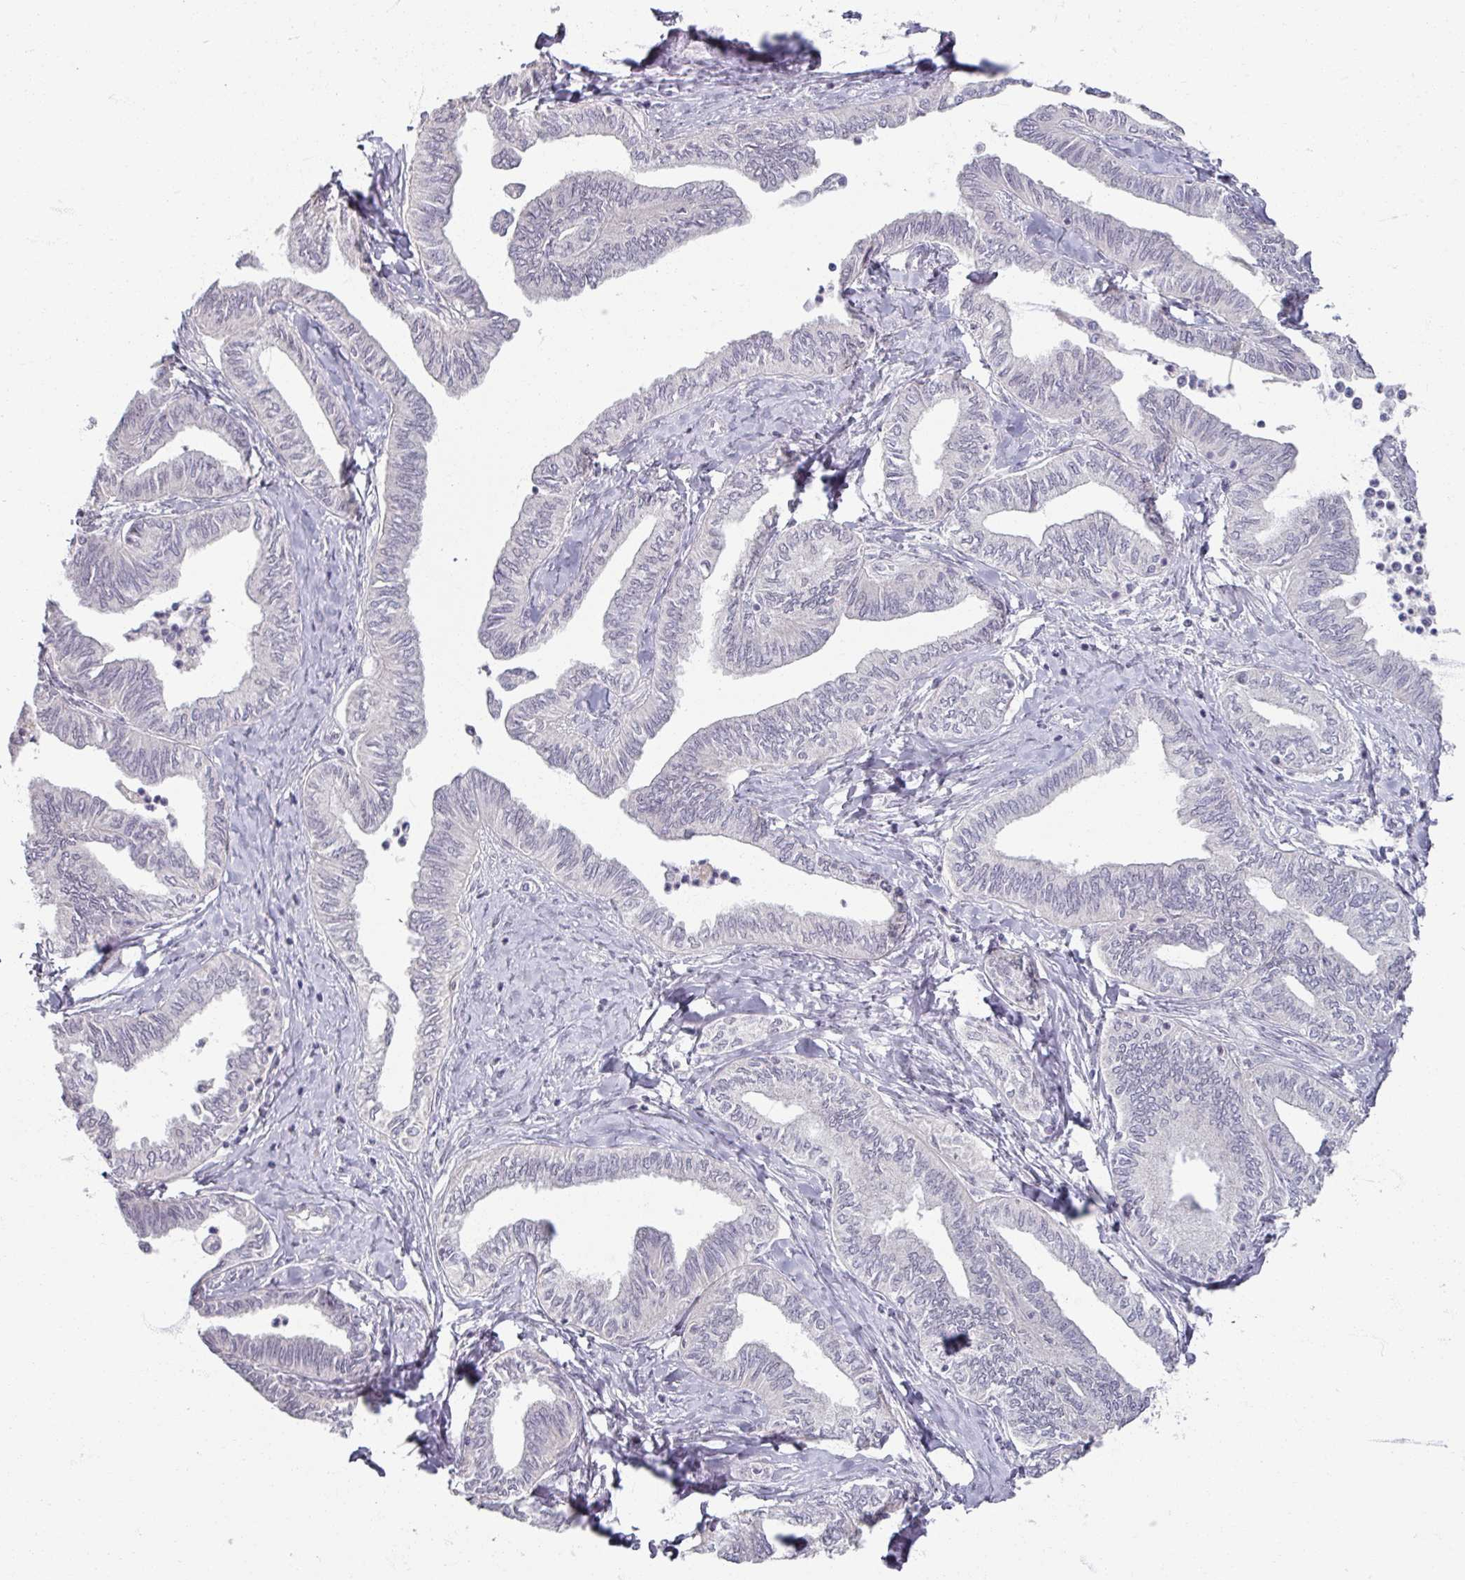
{"staining": {"intensity": "negative", "quantity": "none", "location": "none"}, "tissue": "ovarian cancer", "cell_type": "Tumor cells", "image_type": "cancer", "snomed": [{"axis": "morphology", "description": "Carcinoma, endometroid"}, {"axis": "topography", "description": "Ovary"}], "caption": "Ovarian endometroid carcinoma was stained to show a protein in brown. There is no significant positivity in tumor cells.", "gene": "SOX11", "patient": {"sex": "female", "age": 70}}